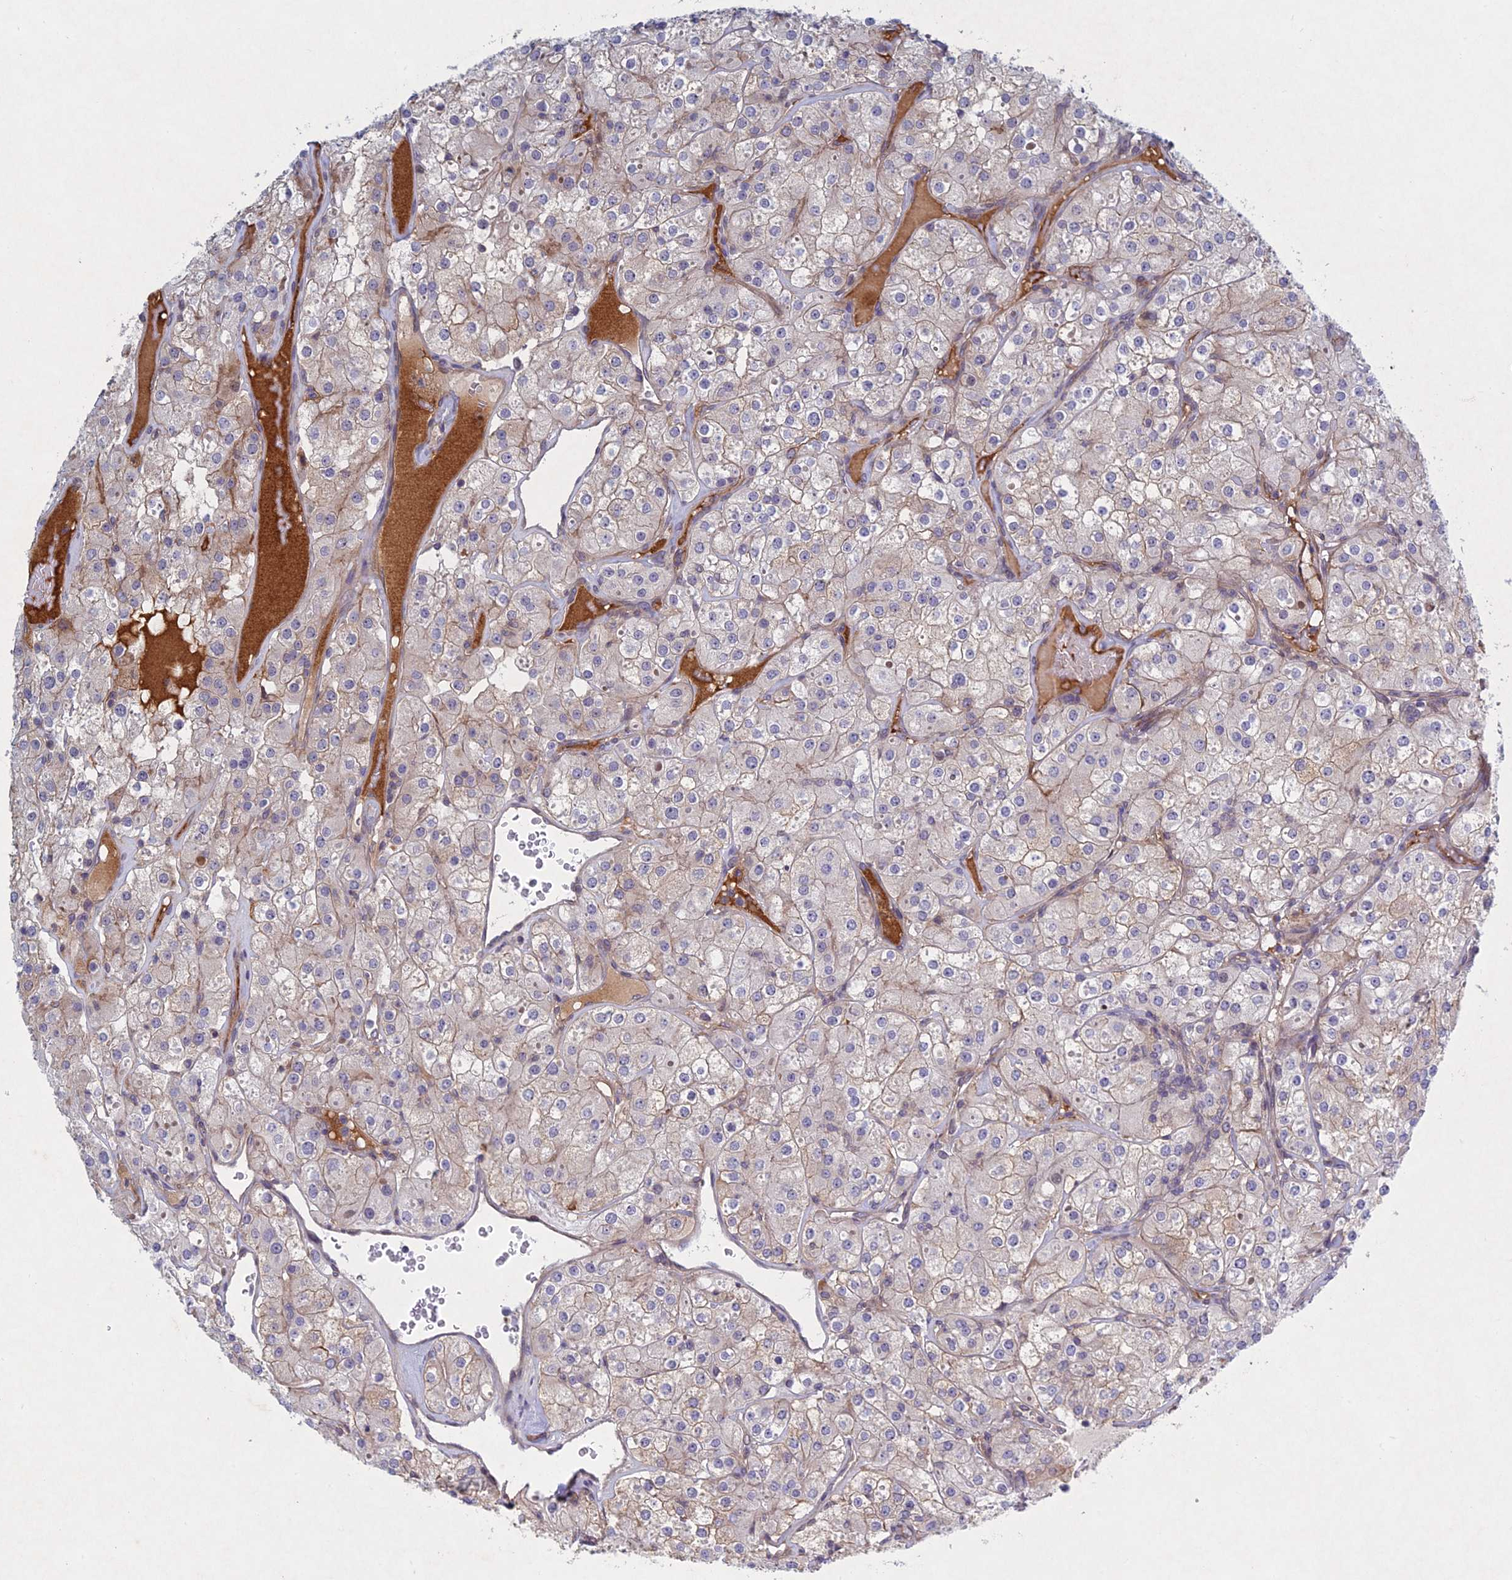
{"staining": {"intensity": "negative", "quantity": "none", "location": "none"}, "tissue": "renal cancer", "cell_type": "Tumor cells", "image_type": "cancer", "snomed": [{"axis": "morphology", "description": "Adenocarcinoma, NOS"}, {"axis": "topography", "description": "Kidney"}], "caption": "The immunohistochemistry (IHC) image has no significant staining in tumor cells of renal cancer (adenocarcinoma) tissue.", "gene": "PTHLH", "patient": {"sex": "male", "age": 77}}